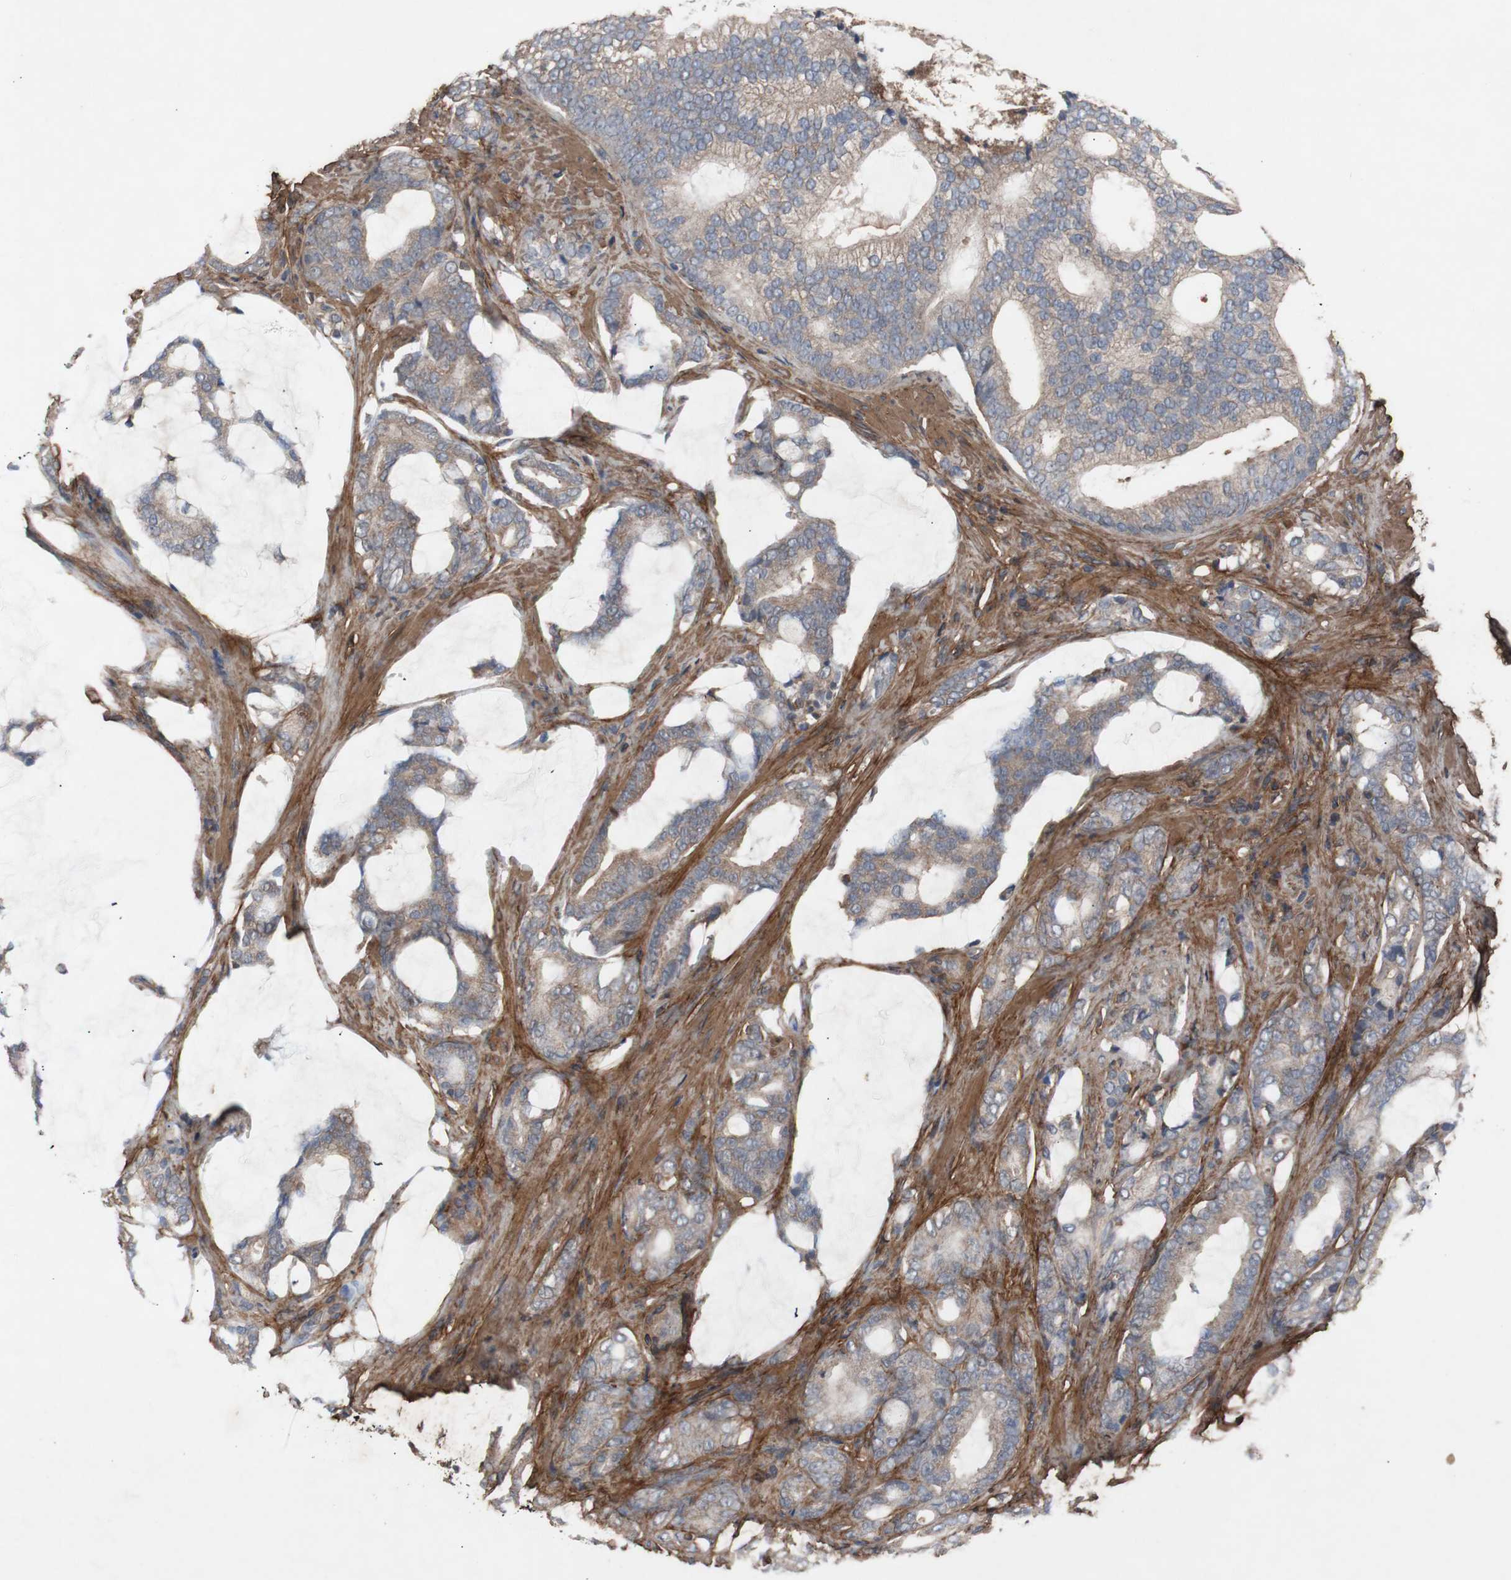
{"staining": {"intensity": "weak", "quantity": ">75%", "location": "cytoplasmic/membranous"}, "tissue": "prostate cancer", "cell_type": "Tumor cells", "image_type": "cancer", "snomed": [{"axis": "morphology", "description": "Adenocarcinoma, Low grade"}, {"axis": "topography", "description": "Prostate"}], "caption": "Human prostate cancer stained with a protein marker exhibits weak staining in tumor cells.", "gene": "COL6A2", "patient": {"sex": "male", "age": 58}}